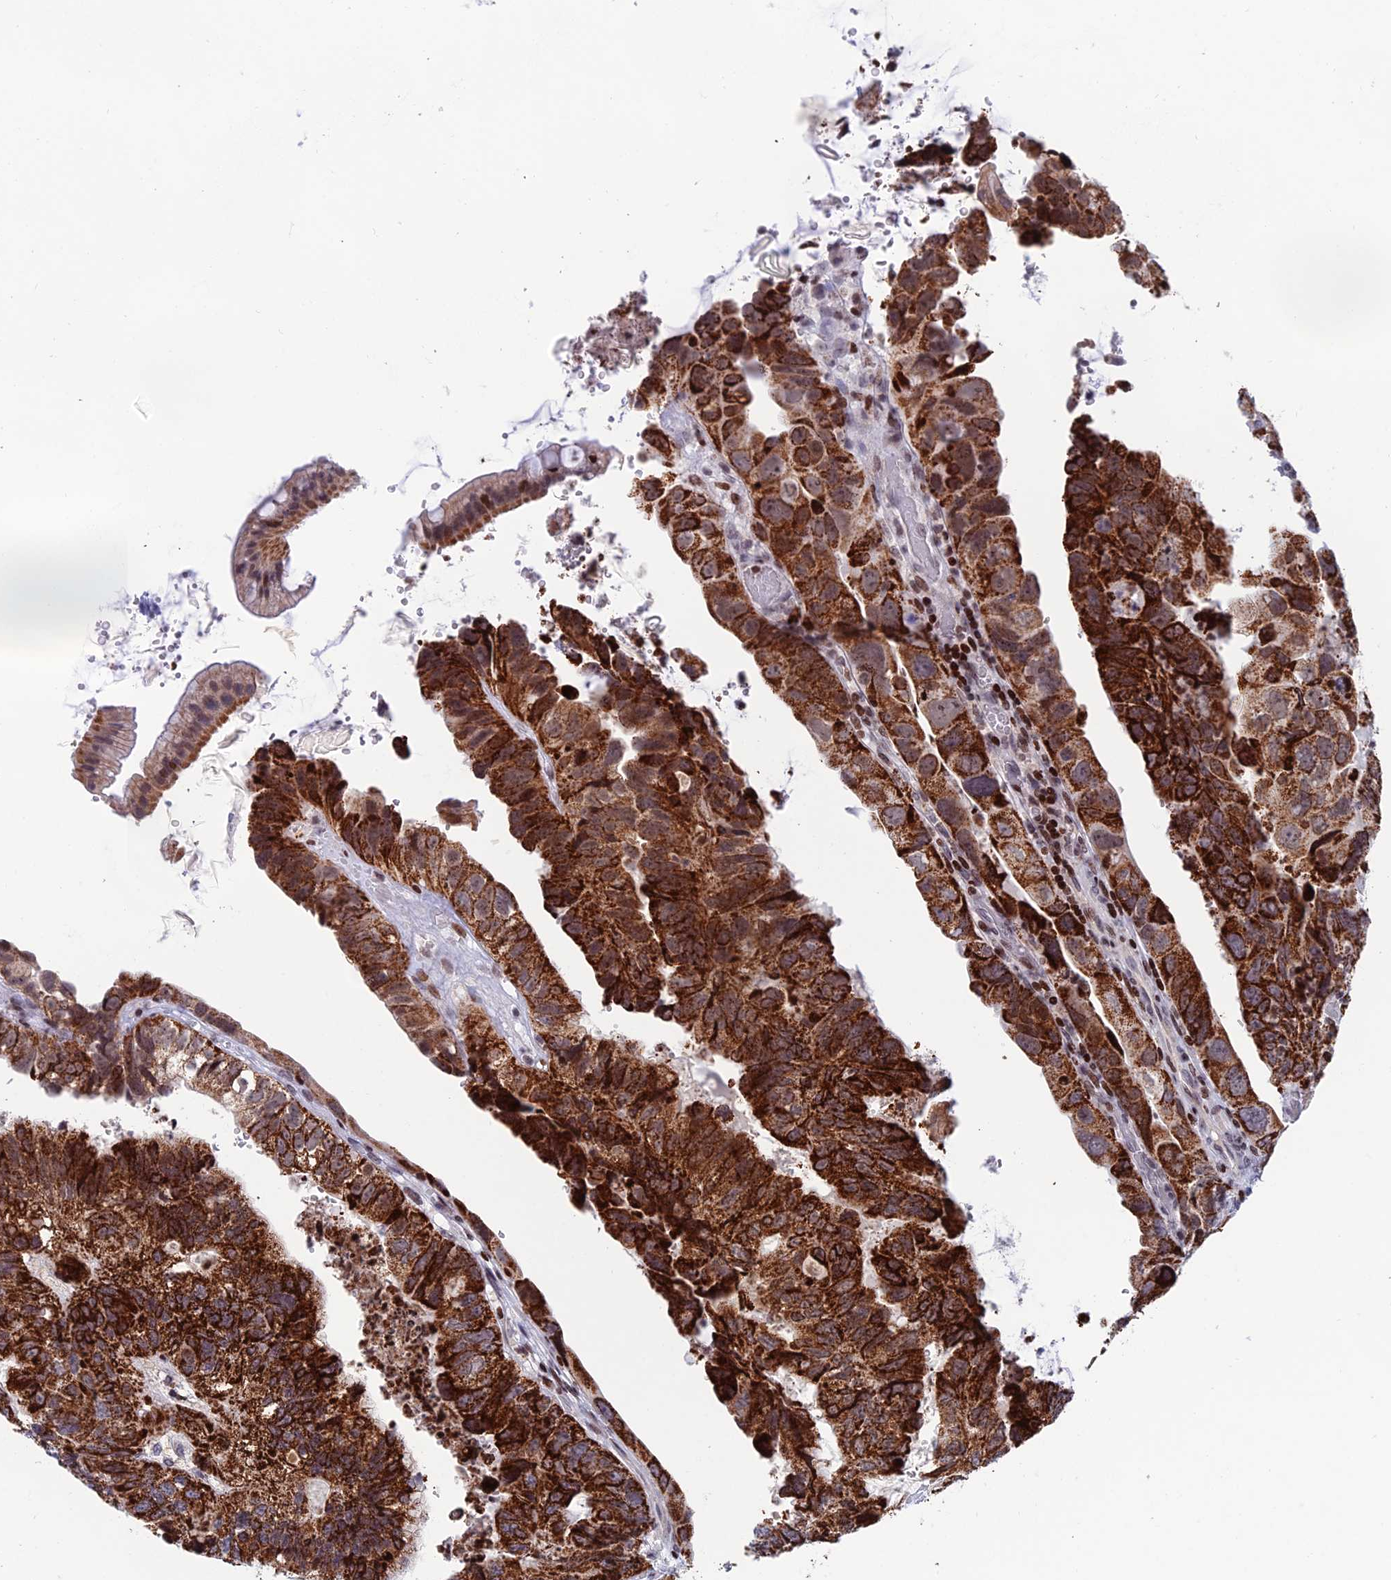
{"staining": {"intensity": "strong", "quantity": ">75%", "location": "cytoplasmic/membranous"}, "tissue": "colorectal cancer", "cell_type": "Tumor cells", "image_type": "cancer", "snomed": [{"axis": "morphology", "description": "Adenocarcinoma, NOS"}, {"axis": "topography", "description": "Rectum"}], "caption": "Immunohistochemical staining of human colorectal adenocarcinoma reveals high levels of strong cytoplasmic/membranous protein staining in approximately >75% of tumor cells. (brown staining indicates protein expression, while blue staining denotes nuclei).", "gene": "AFF3", "patient": {"sex": "male", "age": 63}}